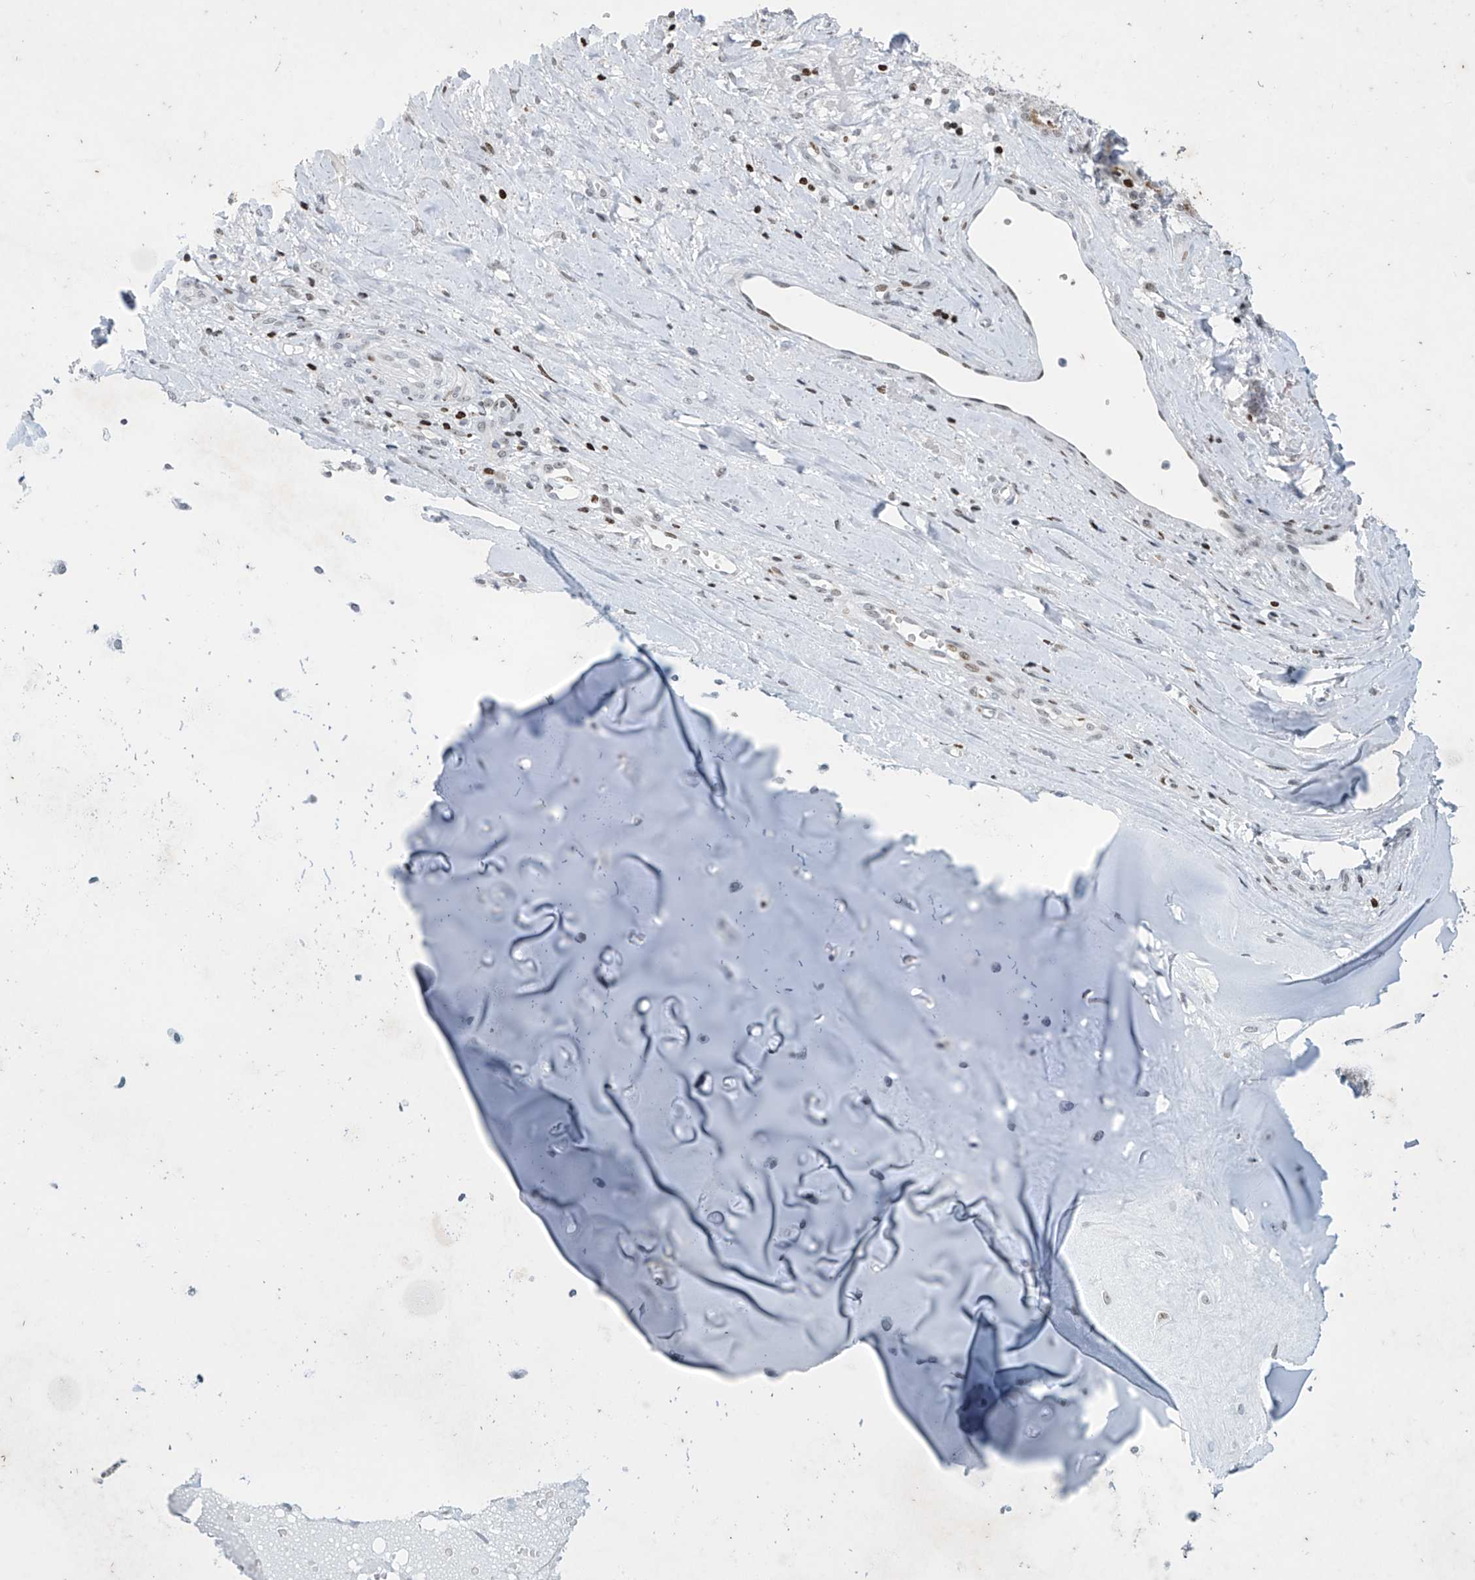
{"staining": {"intensity": "negative", "quantity": "none", "location": "none"}, "tissue": "adipose tissue", "cell_type": "Adipocytes", "image_type": "normal", "snomed": [{"axis": "morphology", "description": "Normal tissue, NOS"}, {"axis": "morphology", "description": "Basal cell carcinoma"}, {"axis": "topography", "description": "Cartilage tissue"}, {"axis": "topography", "description": "Nasopharynx"}, {"axis": "topography", "description": "Oral tissue"}], "caption": "DAB immunohistochemical staining of benign human adipose tissue reveals no significant expression in adipocytes.", "gene": "RFX7", "patient": {"sex": "female", "age": 77}}